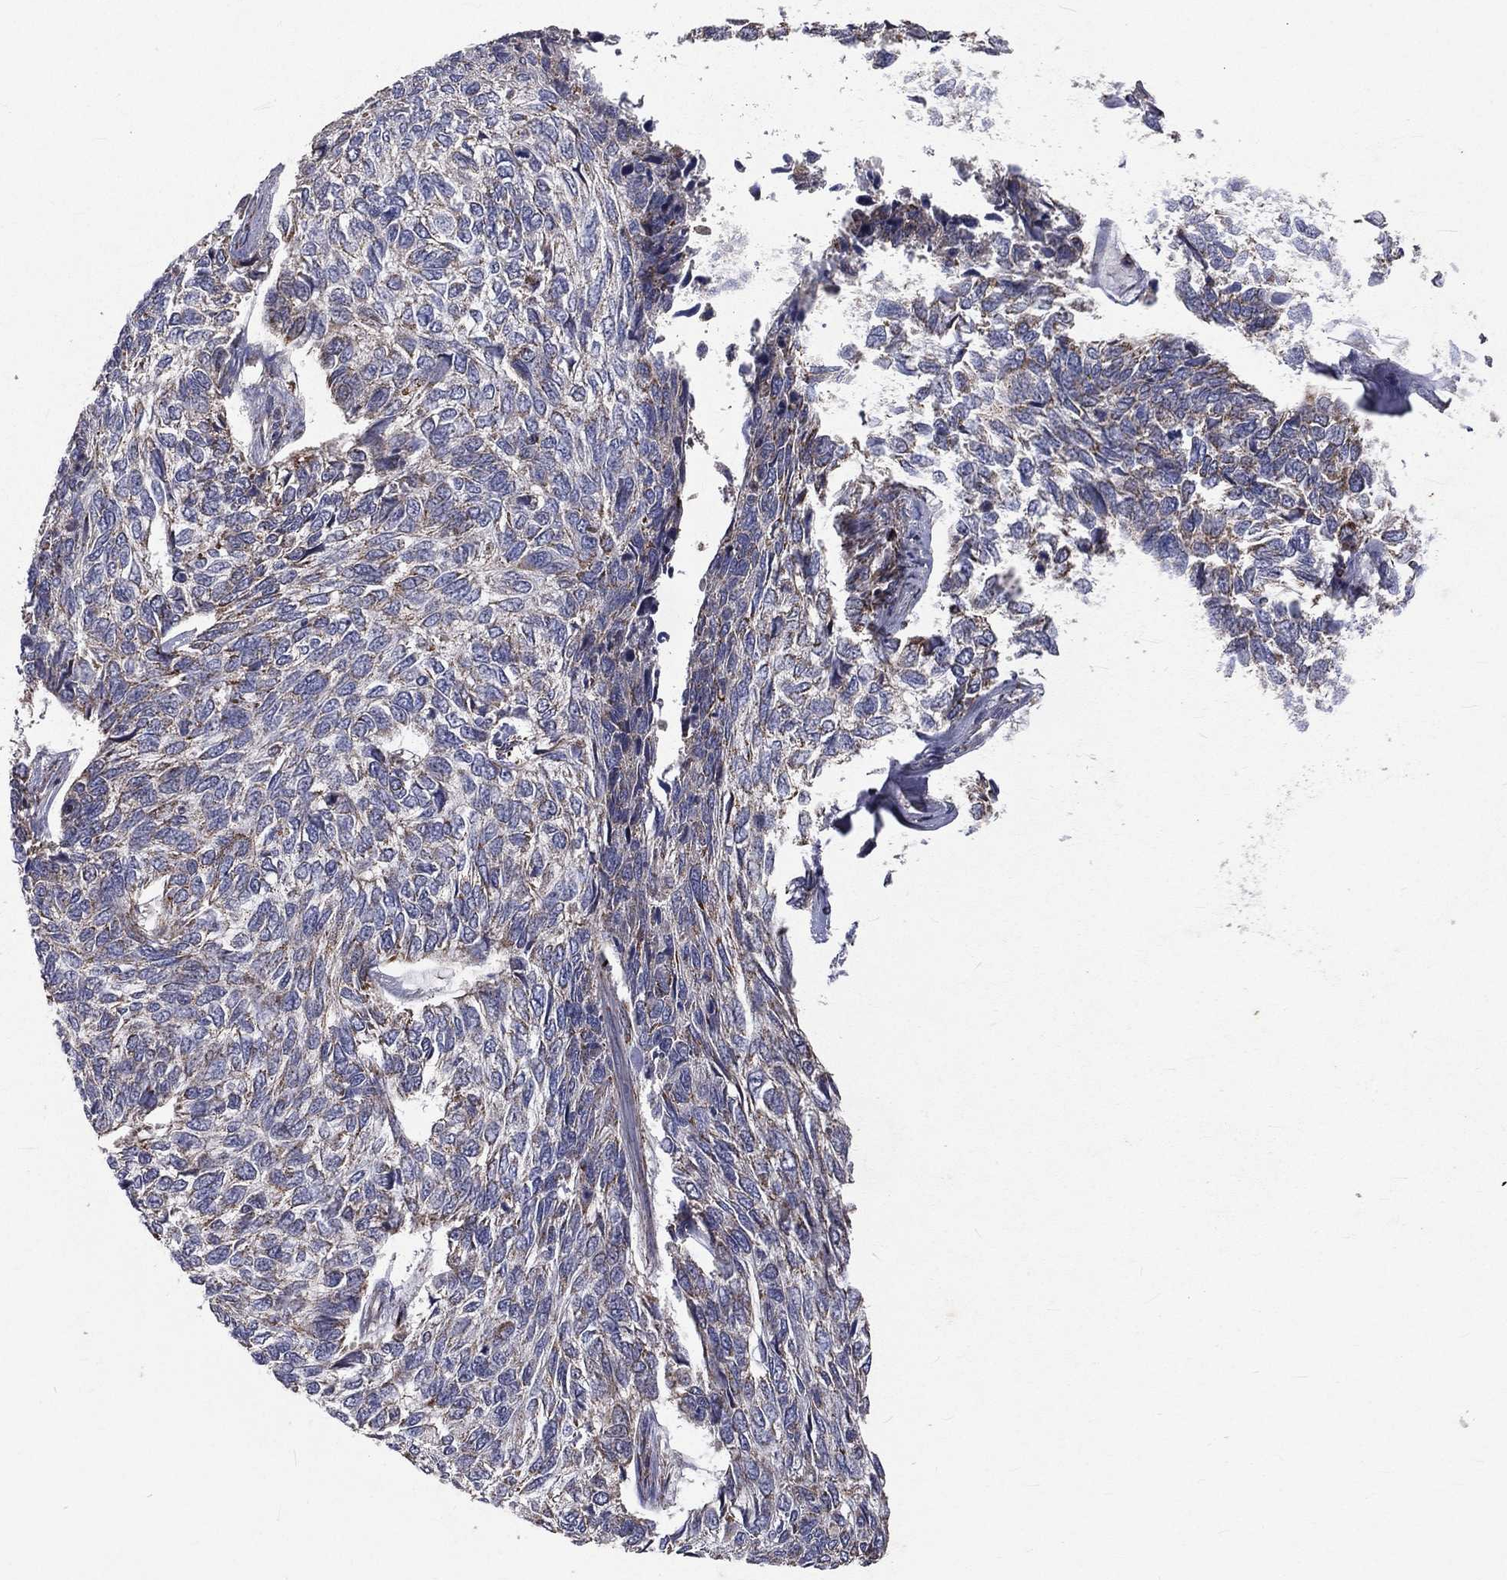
{"staining": {"intensity": "moderate", "quantity": "<25%", "location": "cytoplasmic/membranous"}, "tissue": "skin cancer", "cell_type": "Tumor cells", "image_type": "cancer", "snomed": [{"axis": "morphology", "description": "Basal cell carcinoma"}, {"axis": "topography", "description": "Skin"}], "caption": "Approximately <25% of tumor cells in basal cell carcinoma (skin) exhibit moderate cytoplasmic/membranous protein staining as visualized by brown immunohistochemical staining.", "gene": "GPD1", "patient": {"sex": "female", "age": 65}}